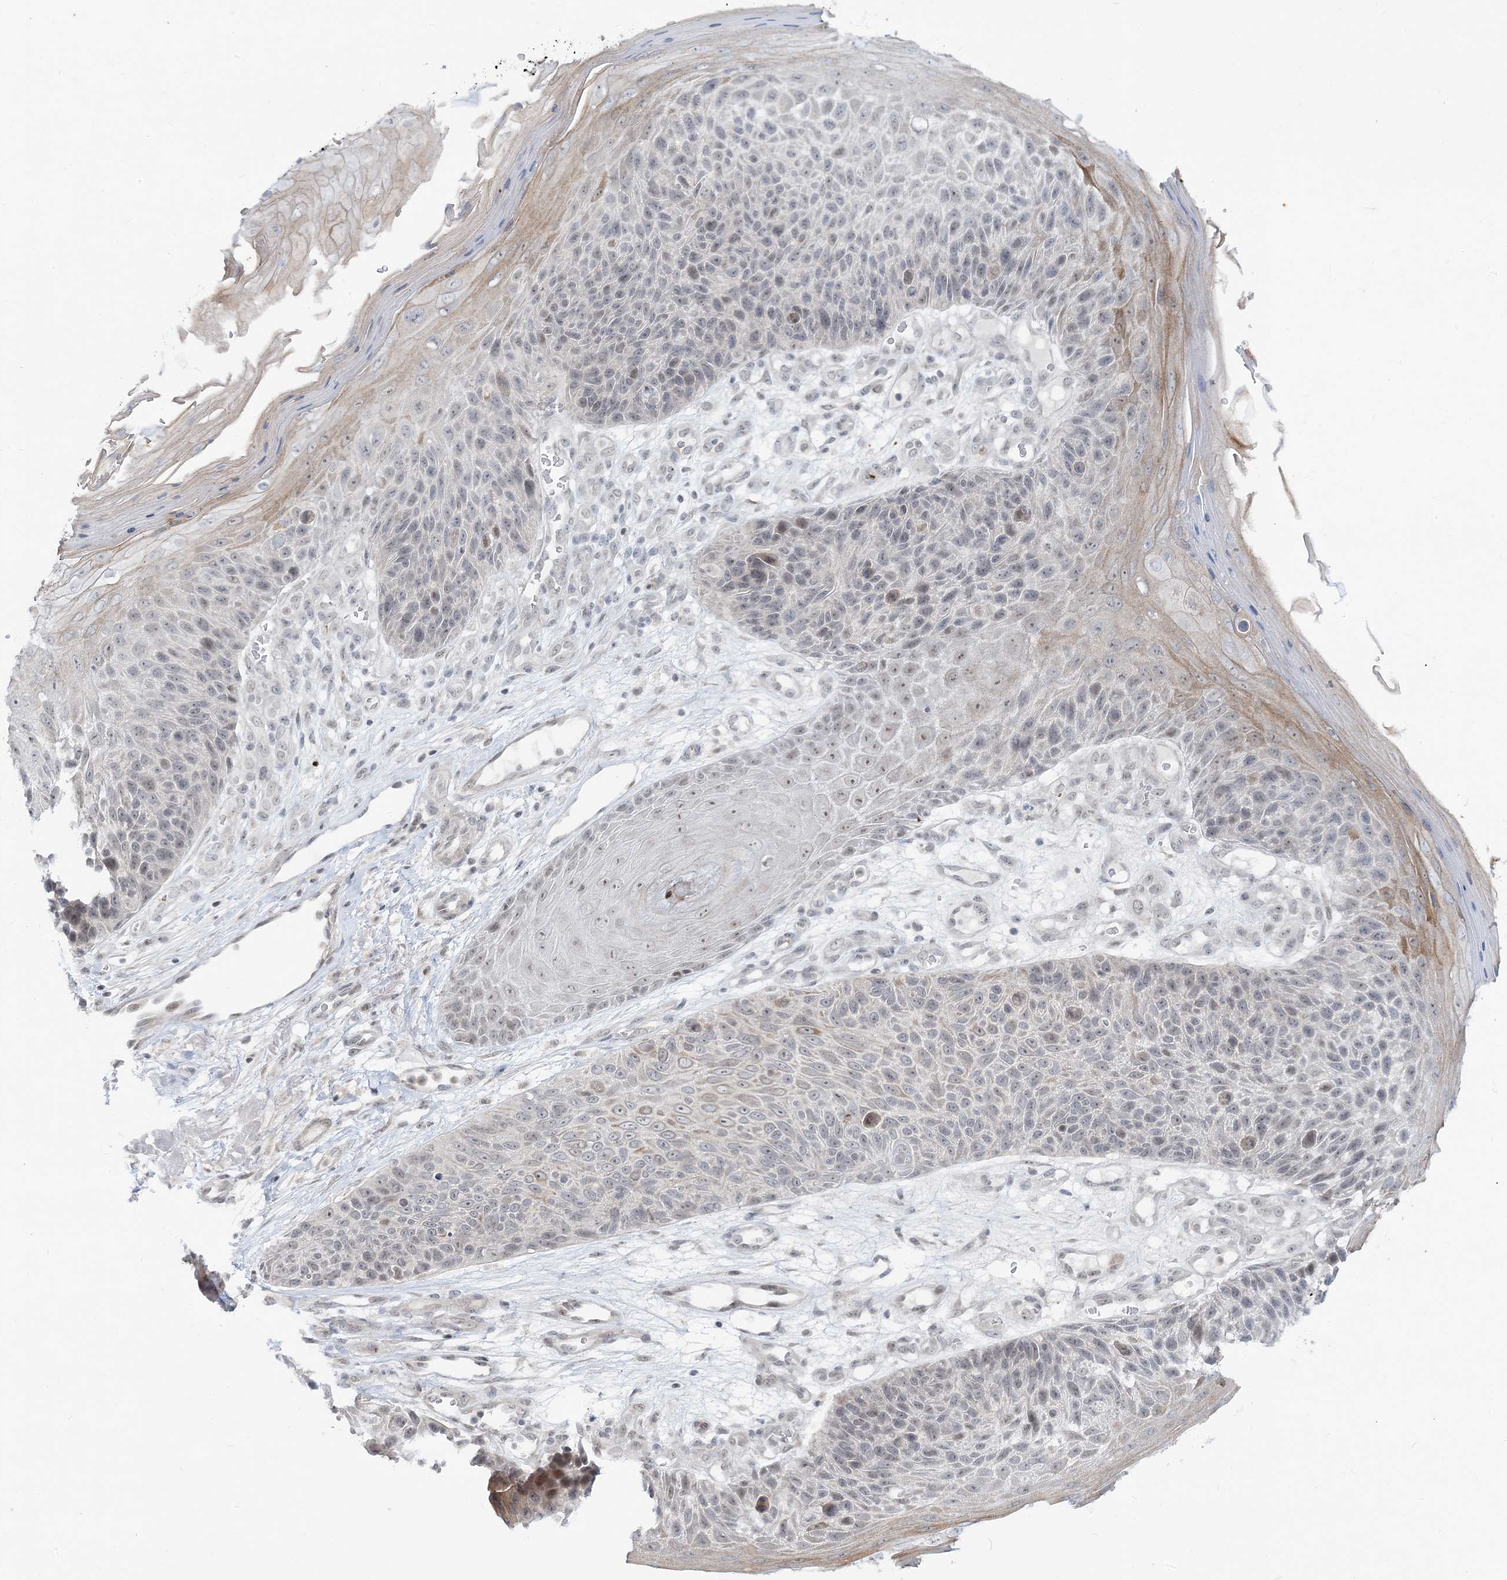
{"staining": {"intensity": "moderate", "quantity": "<25%", "location": "cytoplasmic/membranous,nuclear"}, "tissue": "skin cancer", "cell_type": "Tumor cells", "image_type": "cancer", "snomed": [{"axis": "morphology", "description": "Squamous cell carcinoma, NOS"}, {"axis": "topography", "description": "Skin"}], "caption": "Protein expression analysis of human squamous cell carcinoma (skin) reveals moderate cytoplasmic/membranous and nuclear expression in approximately <25% of tumor cells.", "gene": "LEXM", "patient": {"sex": "female", "age": 88}}